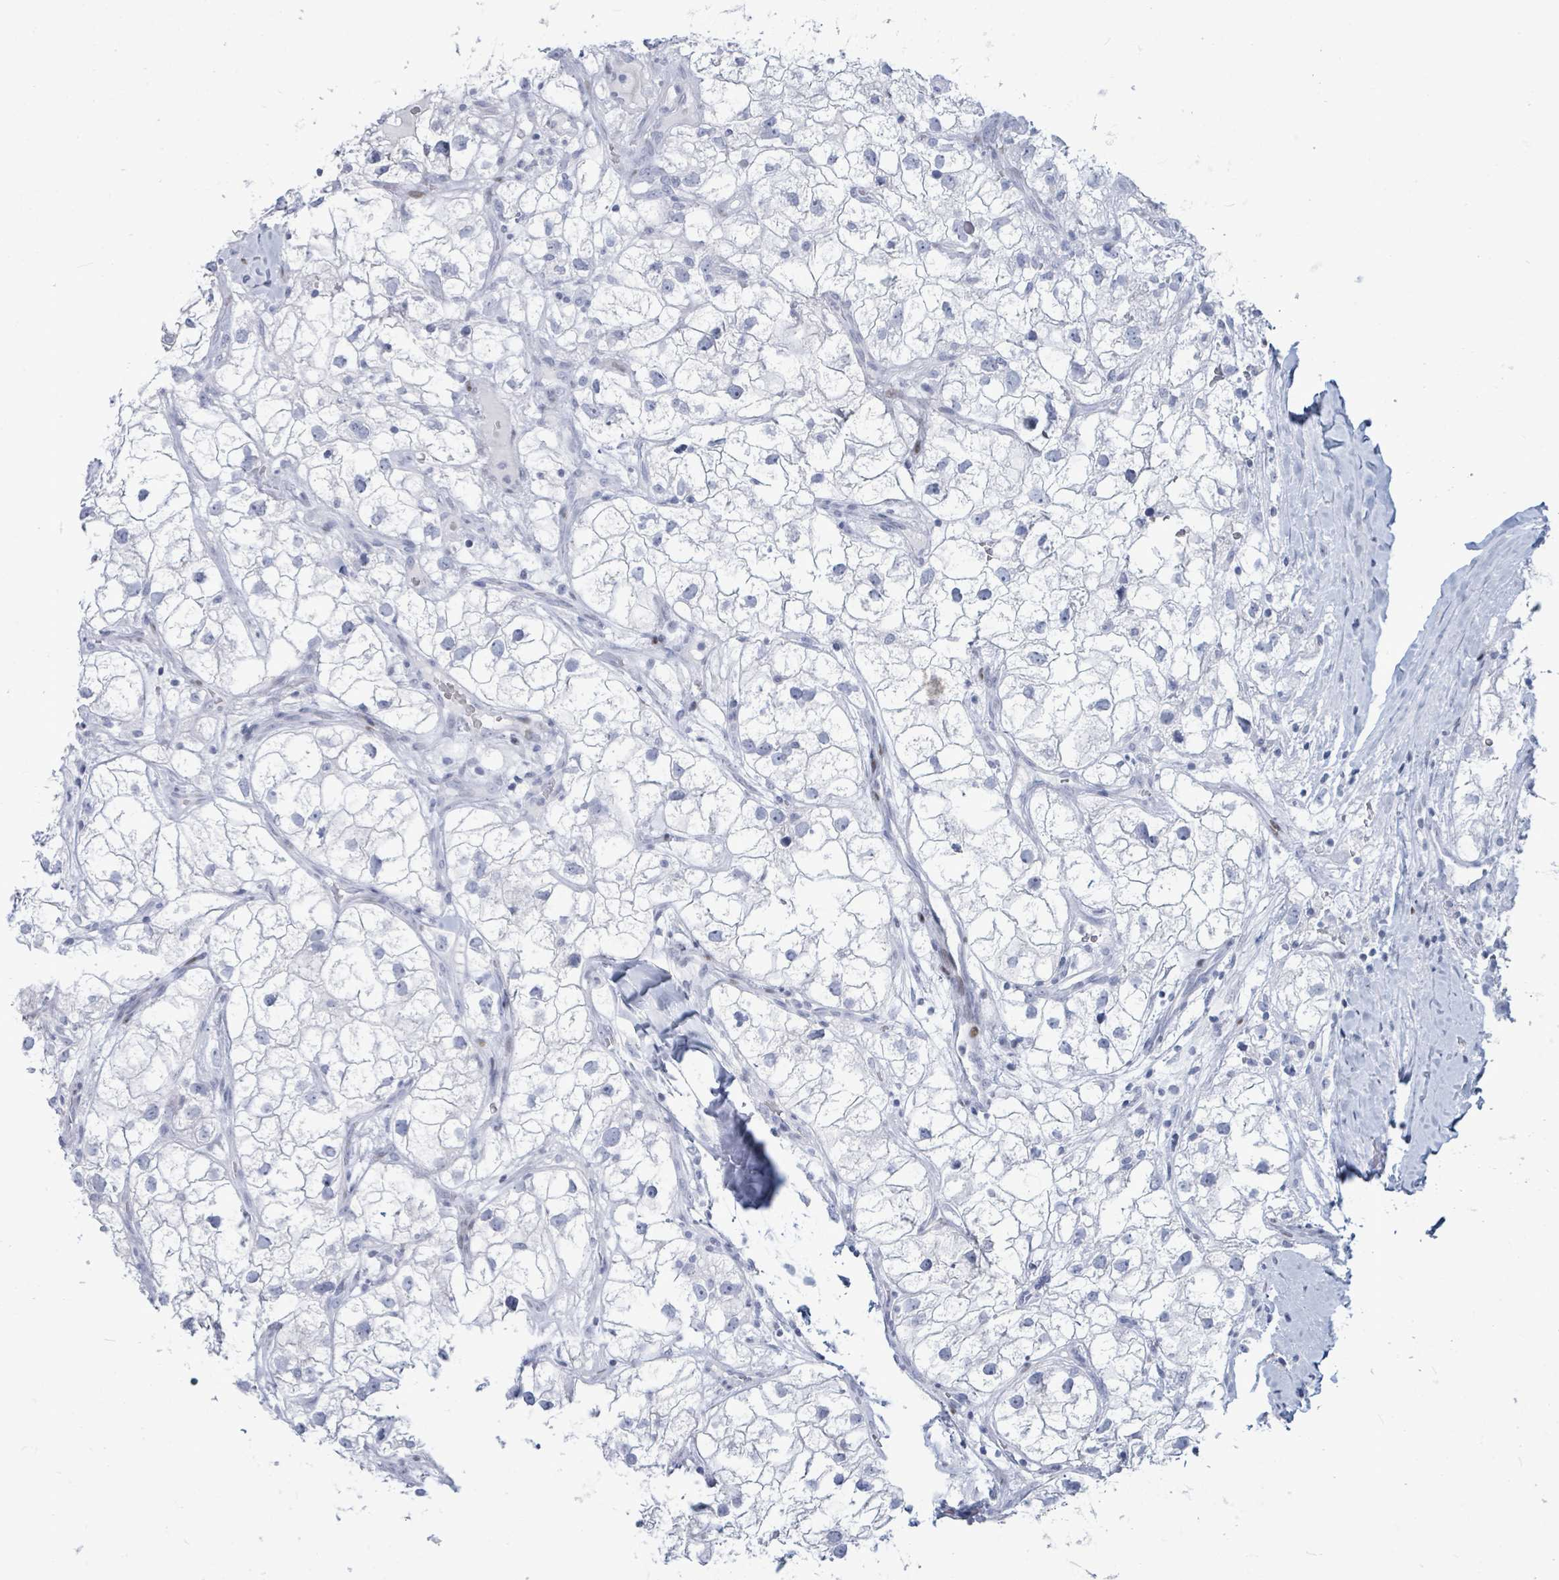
{"staining": {"intensity": "negative", "quantity": "none", "location": "none"}, "tissue": "renal cancer", "cell_type": "Tumor cells", "image_type": "cancer", "snomed": [{"axis": "morphology", "description": "Adenocarcinoma, NOS"}, {"axis": "topography", "description": "Kidney"}], "caption": "High power microscopy histopathology image of an immunohistochemistry (IHC) photomicrograph of renal adenocarcinoma, revealing no significant expression in tumor cells. (DAB (3,3'-diaminobenzidine) IHC with hematoxylin counter stain).", "gene": "MALL", "patient": {"sex": "male", "age": 59}}